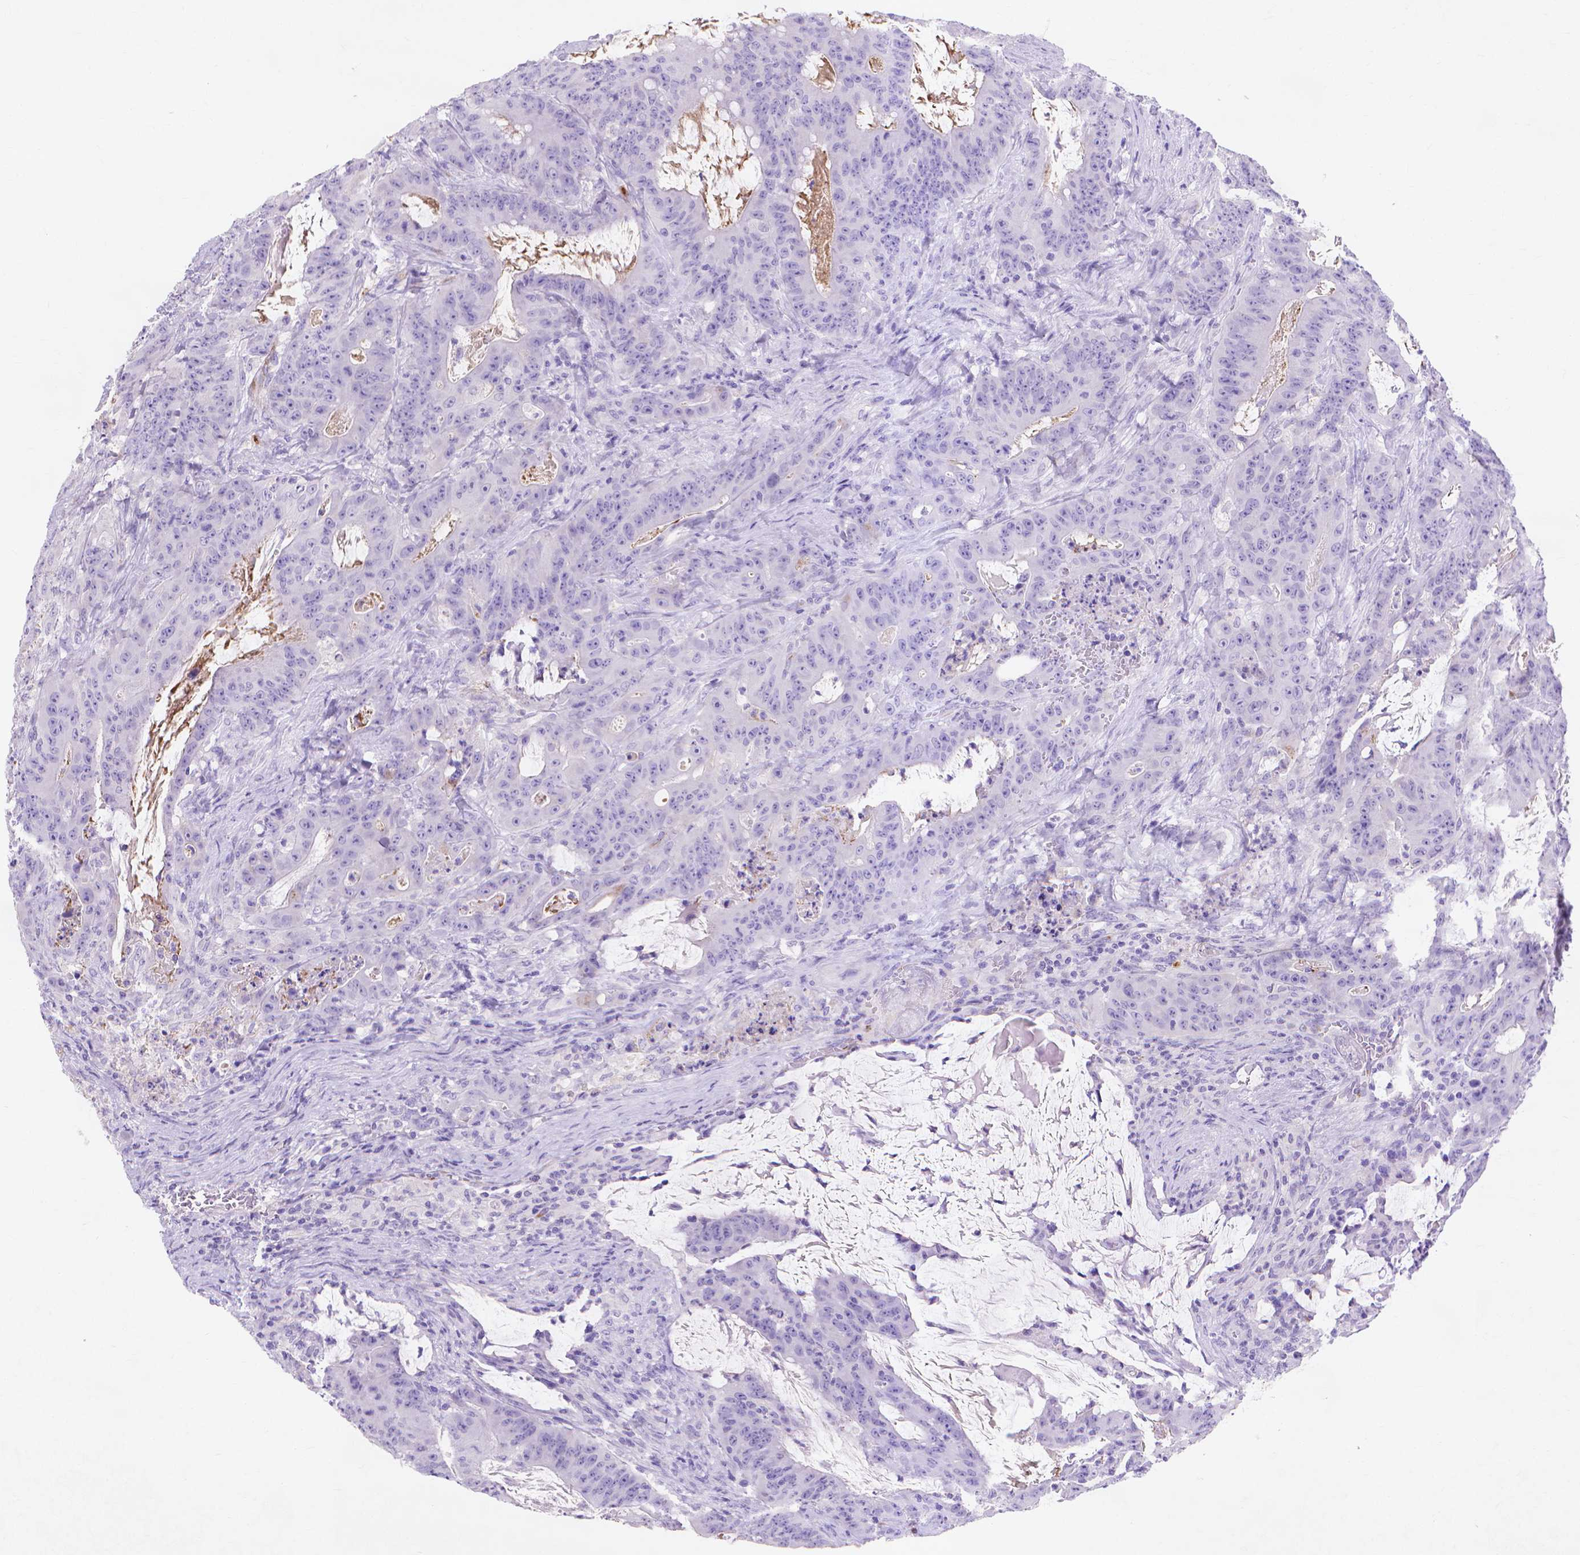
{"staining": {"intensity": "negative", "quantity": "none", "location": "none"}, "tissue": "colorectal cancer", "cell_type": "Tumor cells", "image_type": "cancer", "snomed": [{"axis": "morphology", "description": "Adenocarcinoma, NOS"}, {"axis": "topography", "description": "Colon"}], "caption": "There is no significant staining in tumor cells of colorectal adenocarcinoma.", "gene": "MMP11", "patient": {"sex": "male", "age": 33}}